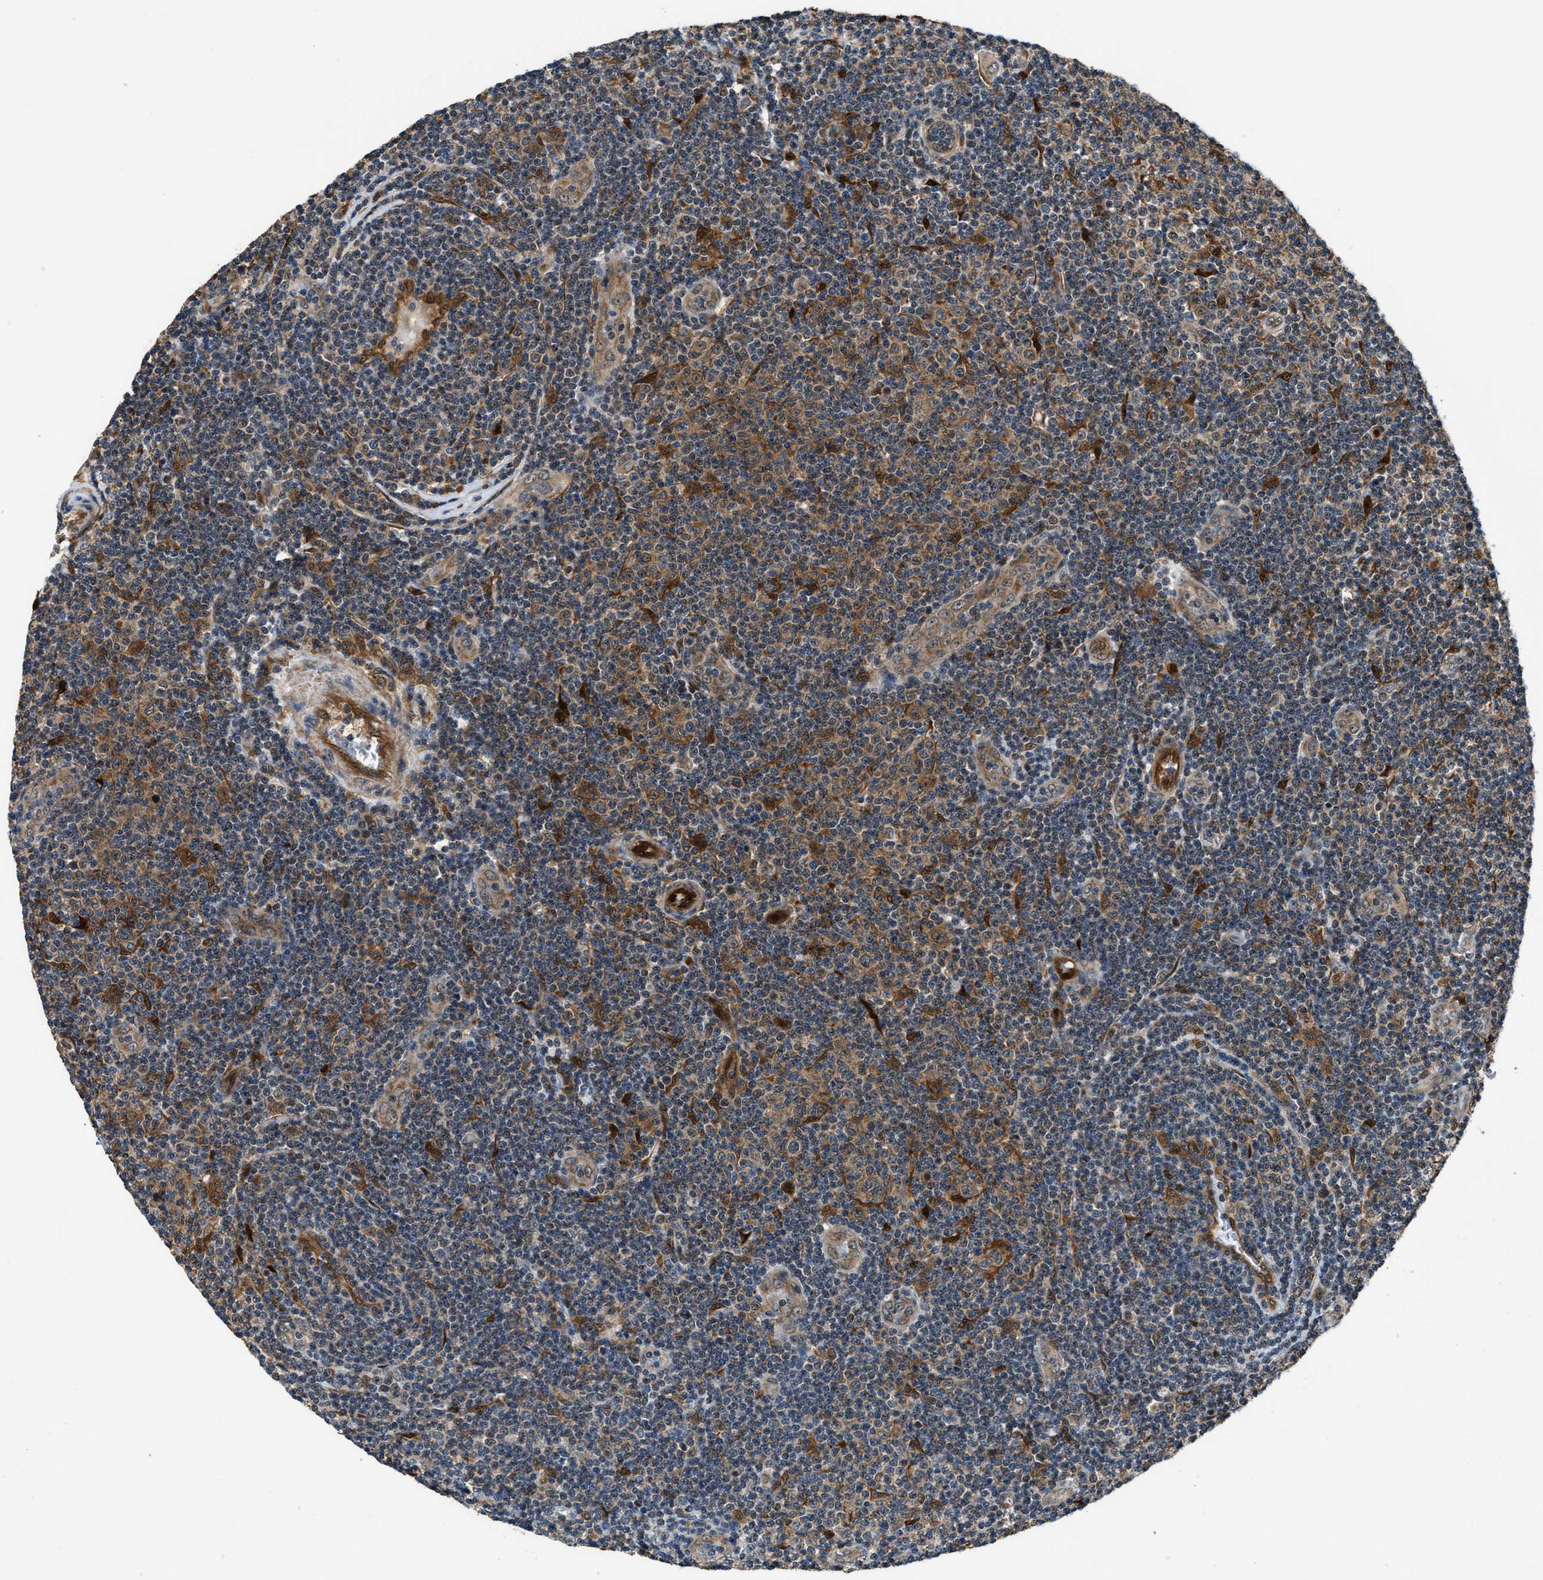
{"staining": {"intensity": "moderate", "quantity": ">75%", "location": "cytoplasmic/membranous"}, "tissue": "lymphoma", "cell_type": "Tumor cells", "image_type": "cancer", "snomed": [{"axis": "morphology", "description": "Malignant lymphoma, non-Hodgkin's type, Low grade"}, {"axis": "topography", "description": "Lymph node"}], "caption": "Immunohistochemistry staining of malignant lymphoma, non-Hodgkin's type (low-grade), which demonstrates medium levels of moderate cytoplasmic/membranous expression in about >75% of tumor cells indicating moderate cytoplasmic/membranous protein positivity. The staining was performed using DAB (brown) for protein detection and nuclei were counterstained in hematoxylin (blue).", "gene": "PPA1", "patient": {"sex": "male", "age": 83}}